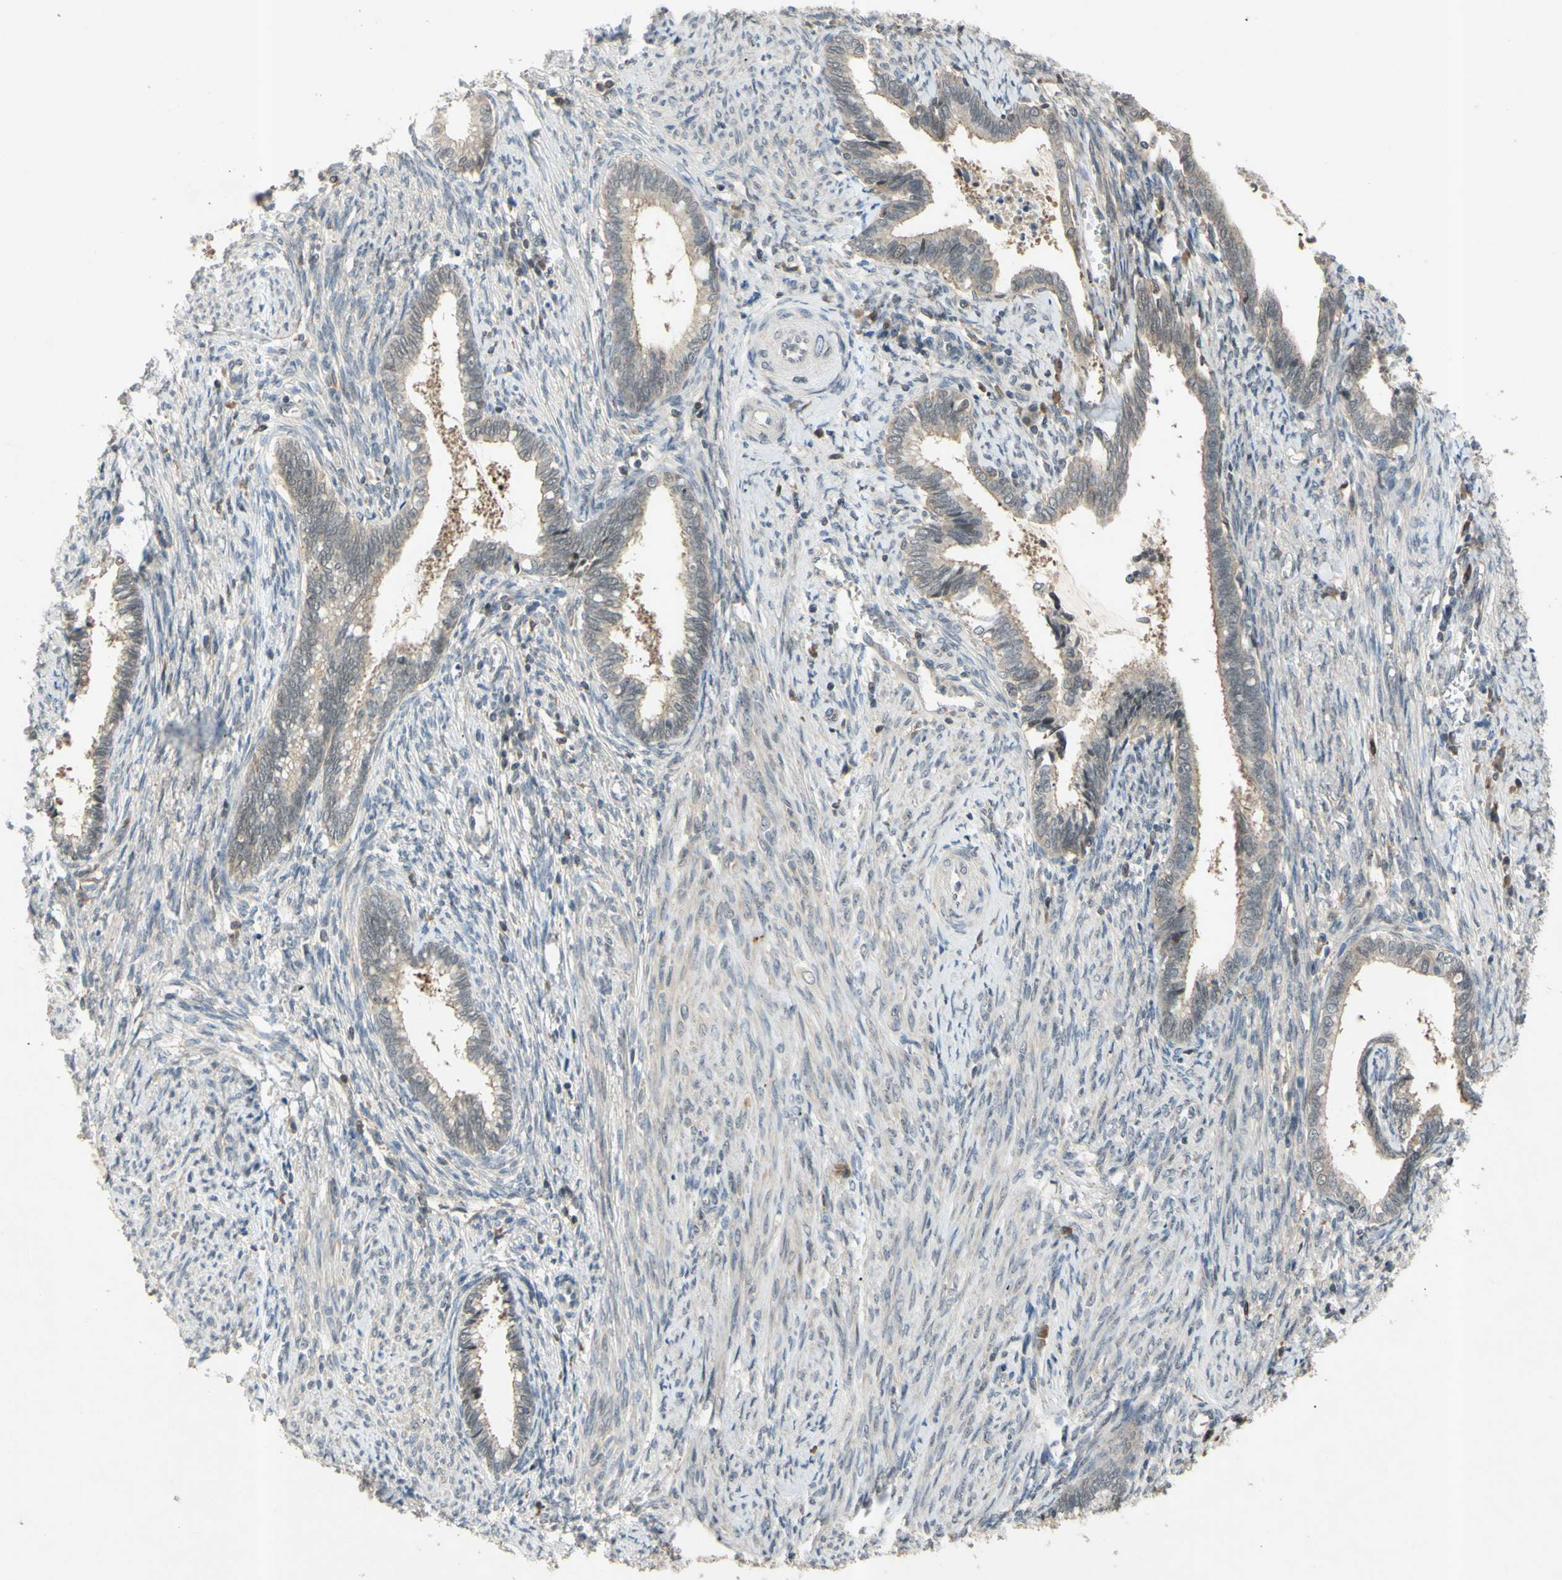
{"staining": {"intensity": "weak", "quantity": ">75%", "location": "cytoplasmic/membranous"}, "tissue": "cervical cancer", "cell_type": "Tumor cells", "image_type": "cancer", "snomed": [{"axis": "morphology", "description": "Adenocarcinoma, NOS"}, {"axis": "topography", "description": "Cervix"}], "caption": "Protein staining displays weak cytoplasmic/membranous expression in about >75% of tumor cells in cervical cancer (adenocarcinoma). The staining is performed using DAB brown chromogen to label protein expression. The nuclei are counter-stained blue using hematoxylin.", "gene": "ALK", "patient": {"sex": "female", "age": 44}}